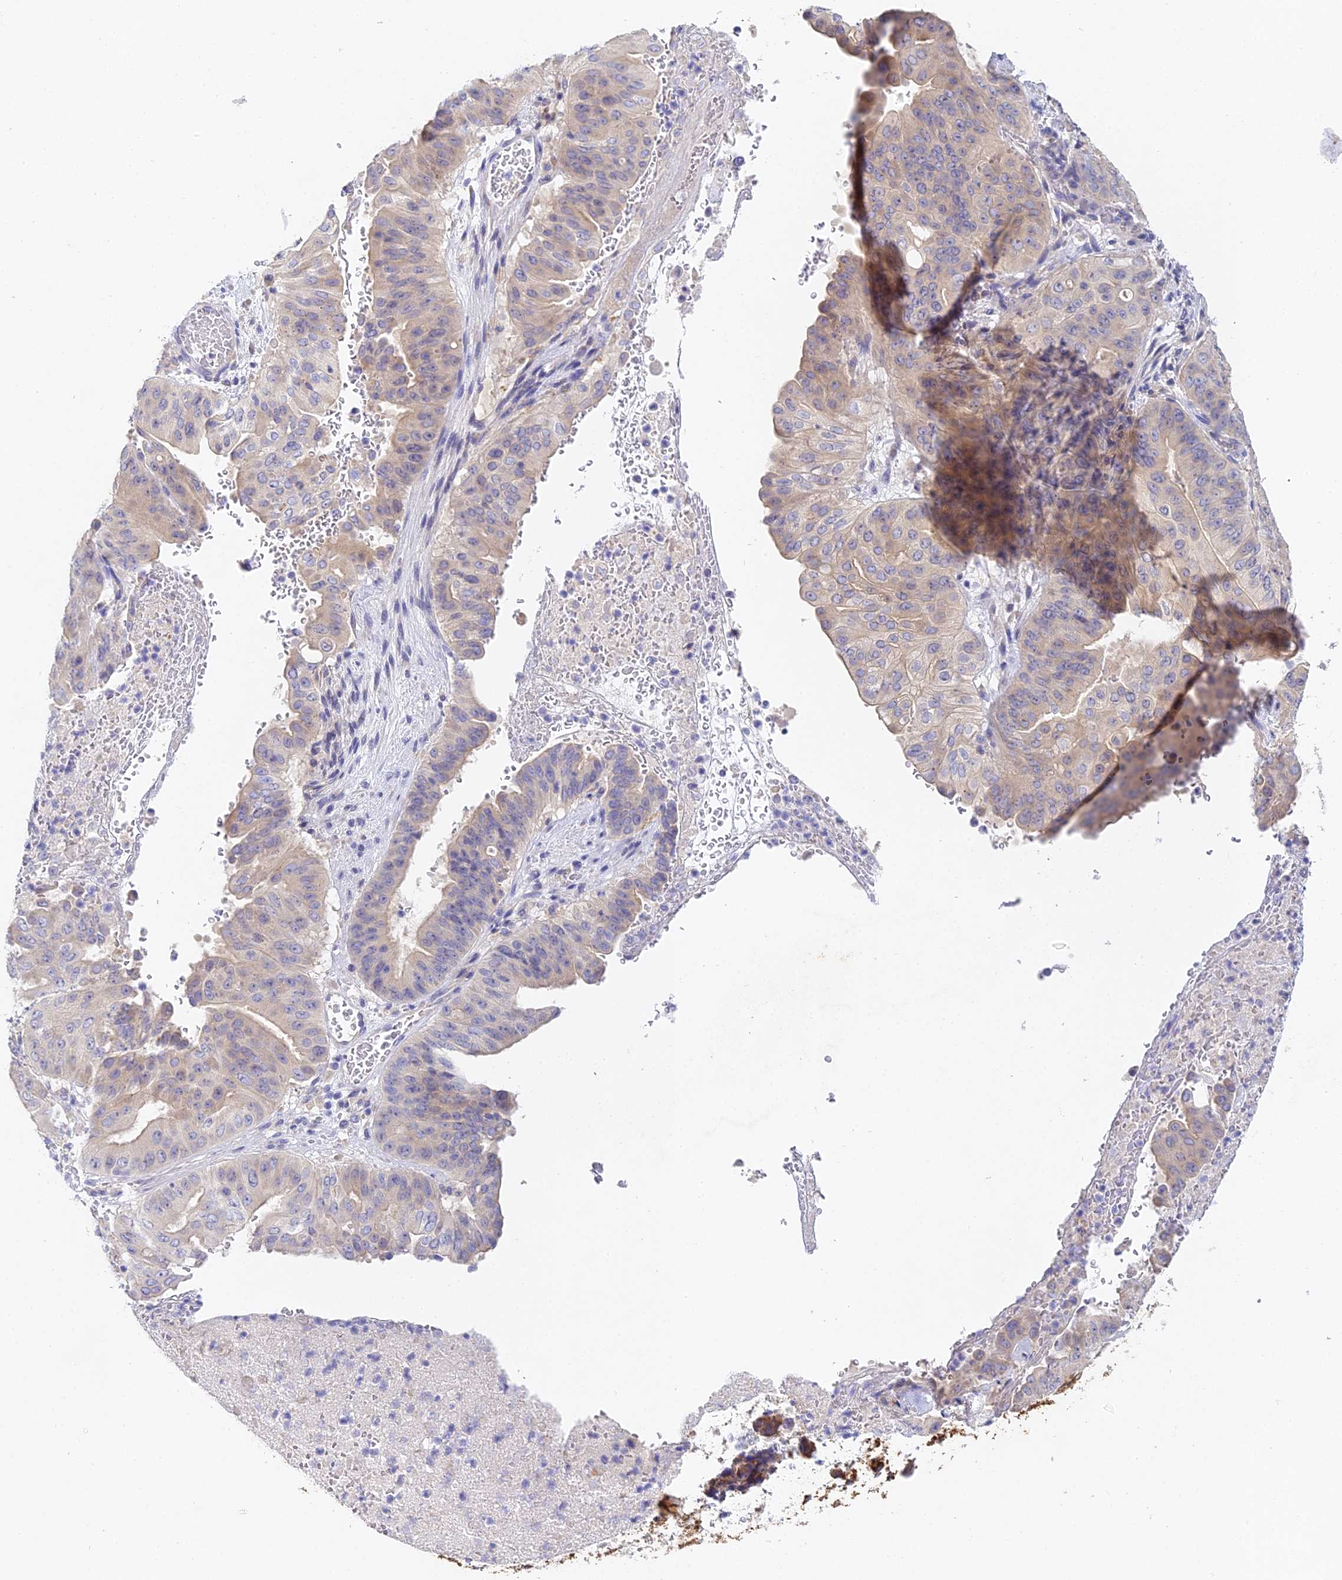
{"staining": {"intensity": "weak", "quantity": "<25%", "location": "cytoplasmic/membranous"}, "tissue": "pancreatic cancer", "cell_type": "Tumor cells", "image_type": "cancer", "snomed": [{"axis": "morphology", "description": "Adenocarcinoma, NOS"}, {"axis": "topography", "description": "Pancreas"}], "caption": "Pancreatic cancer (adenocarcinoma) was stained to show a protein in brown. There is no significant positivity in tumor cells.", "gene": "DONSON", "patient": {"sex": "female", "age": 77}}